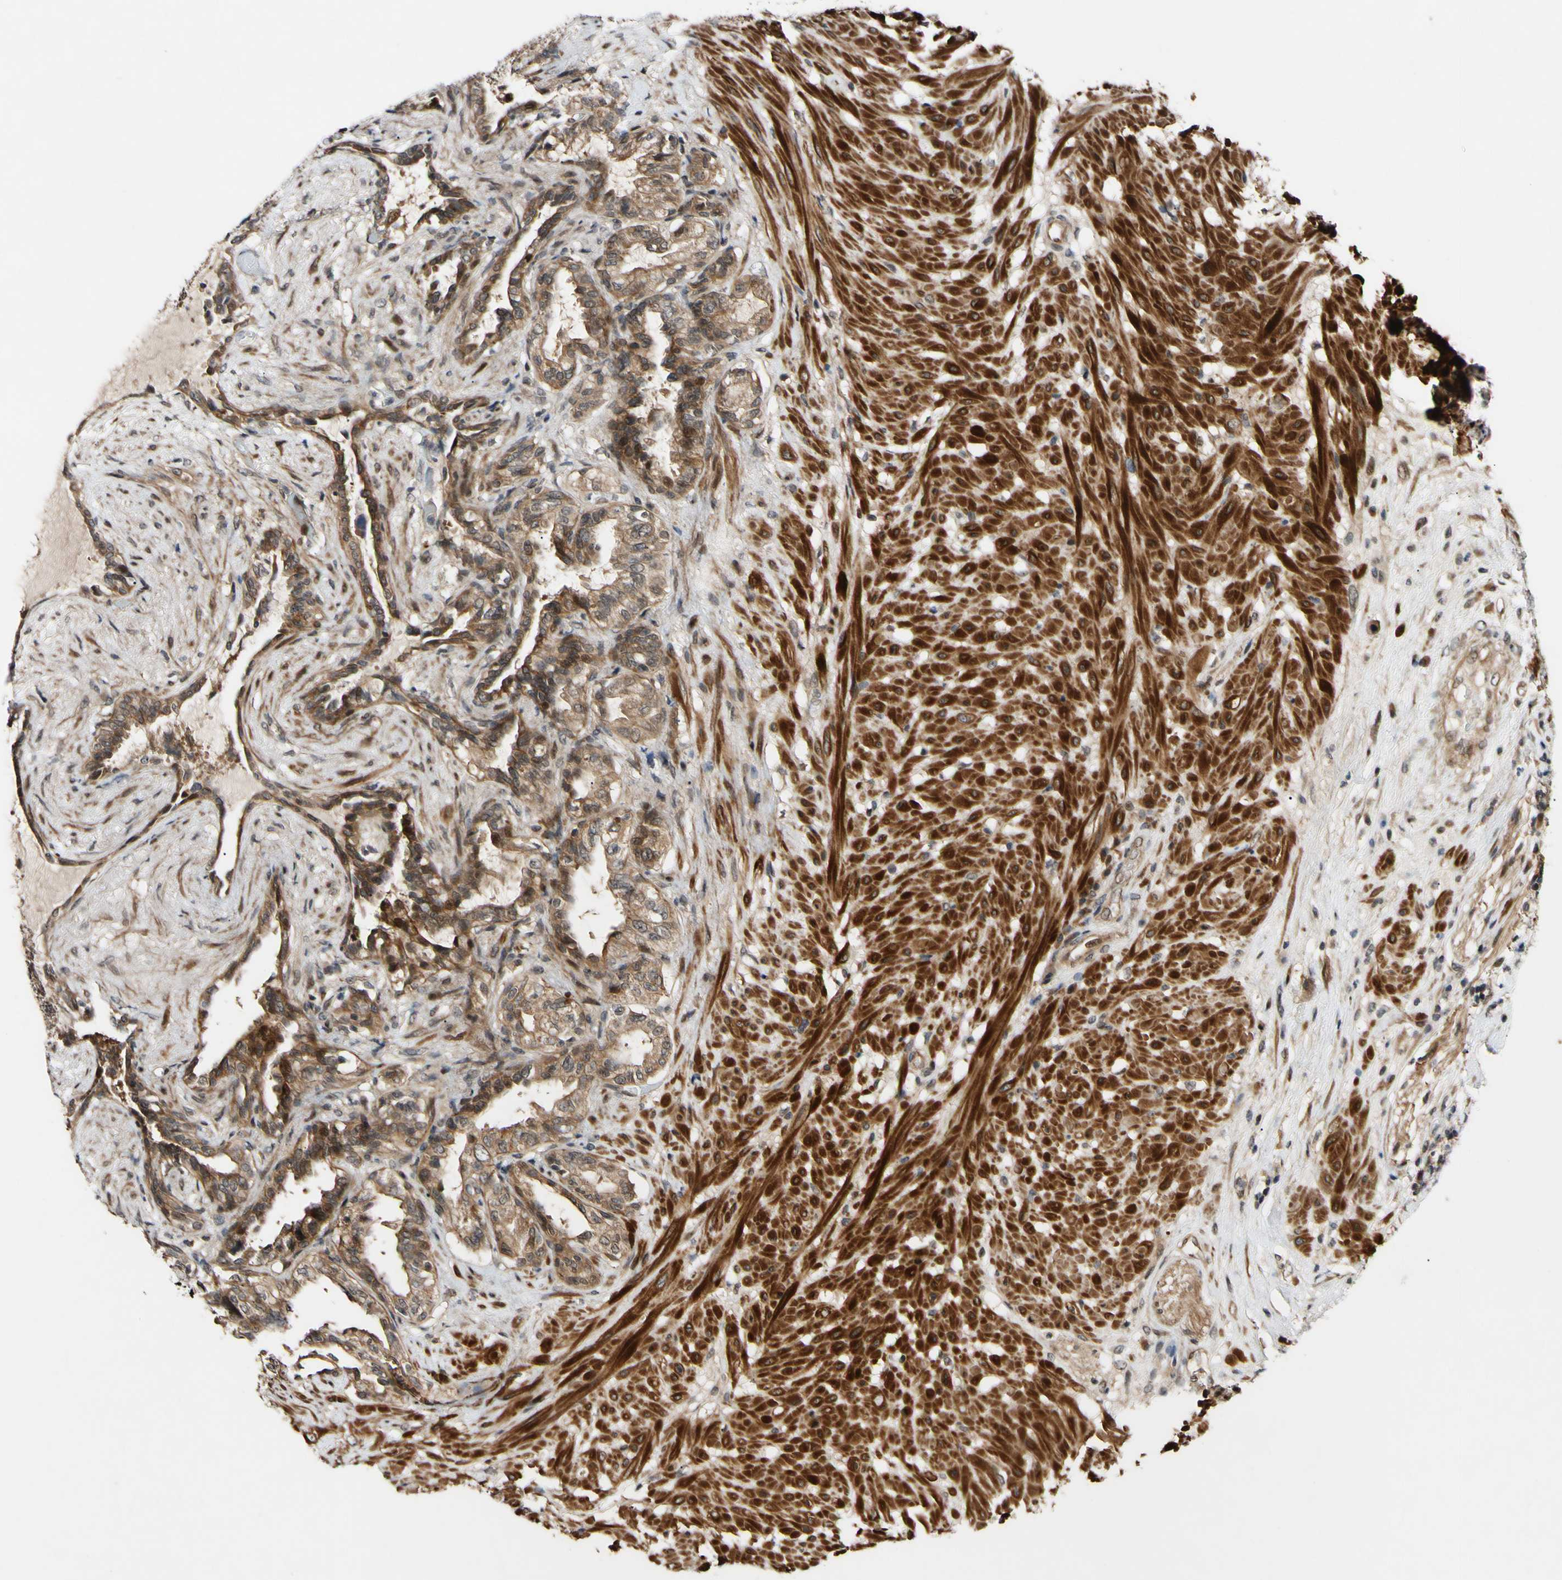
{"staining": {"intensity": "moderate", "quantity": ">75%", "location": "cytoplasmic/membranous"}, "tissue": "seminal vesicle", "cell_type": "Glandular cells", "image_type": "normal", "snomed": [{"axis": "morphology", "description": "Normal tissue, NOS"}, {"axis": "topography", "description": "Seminal veicle"}], "caption": "Moderate cytoplasmic/membranous staining is appreciated in approximately >75% of glandular cells in normal seminal vesicle.", "gene": "CSNK1E", "patient": {"sex": "male", "age": 61}}